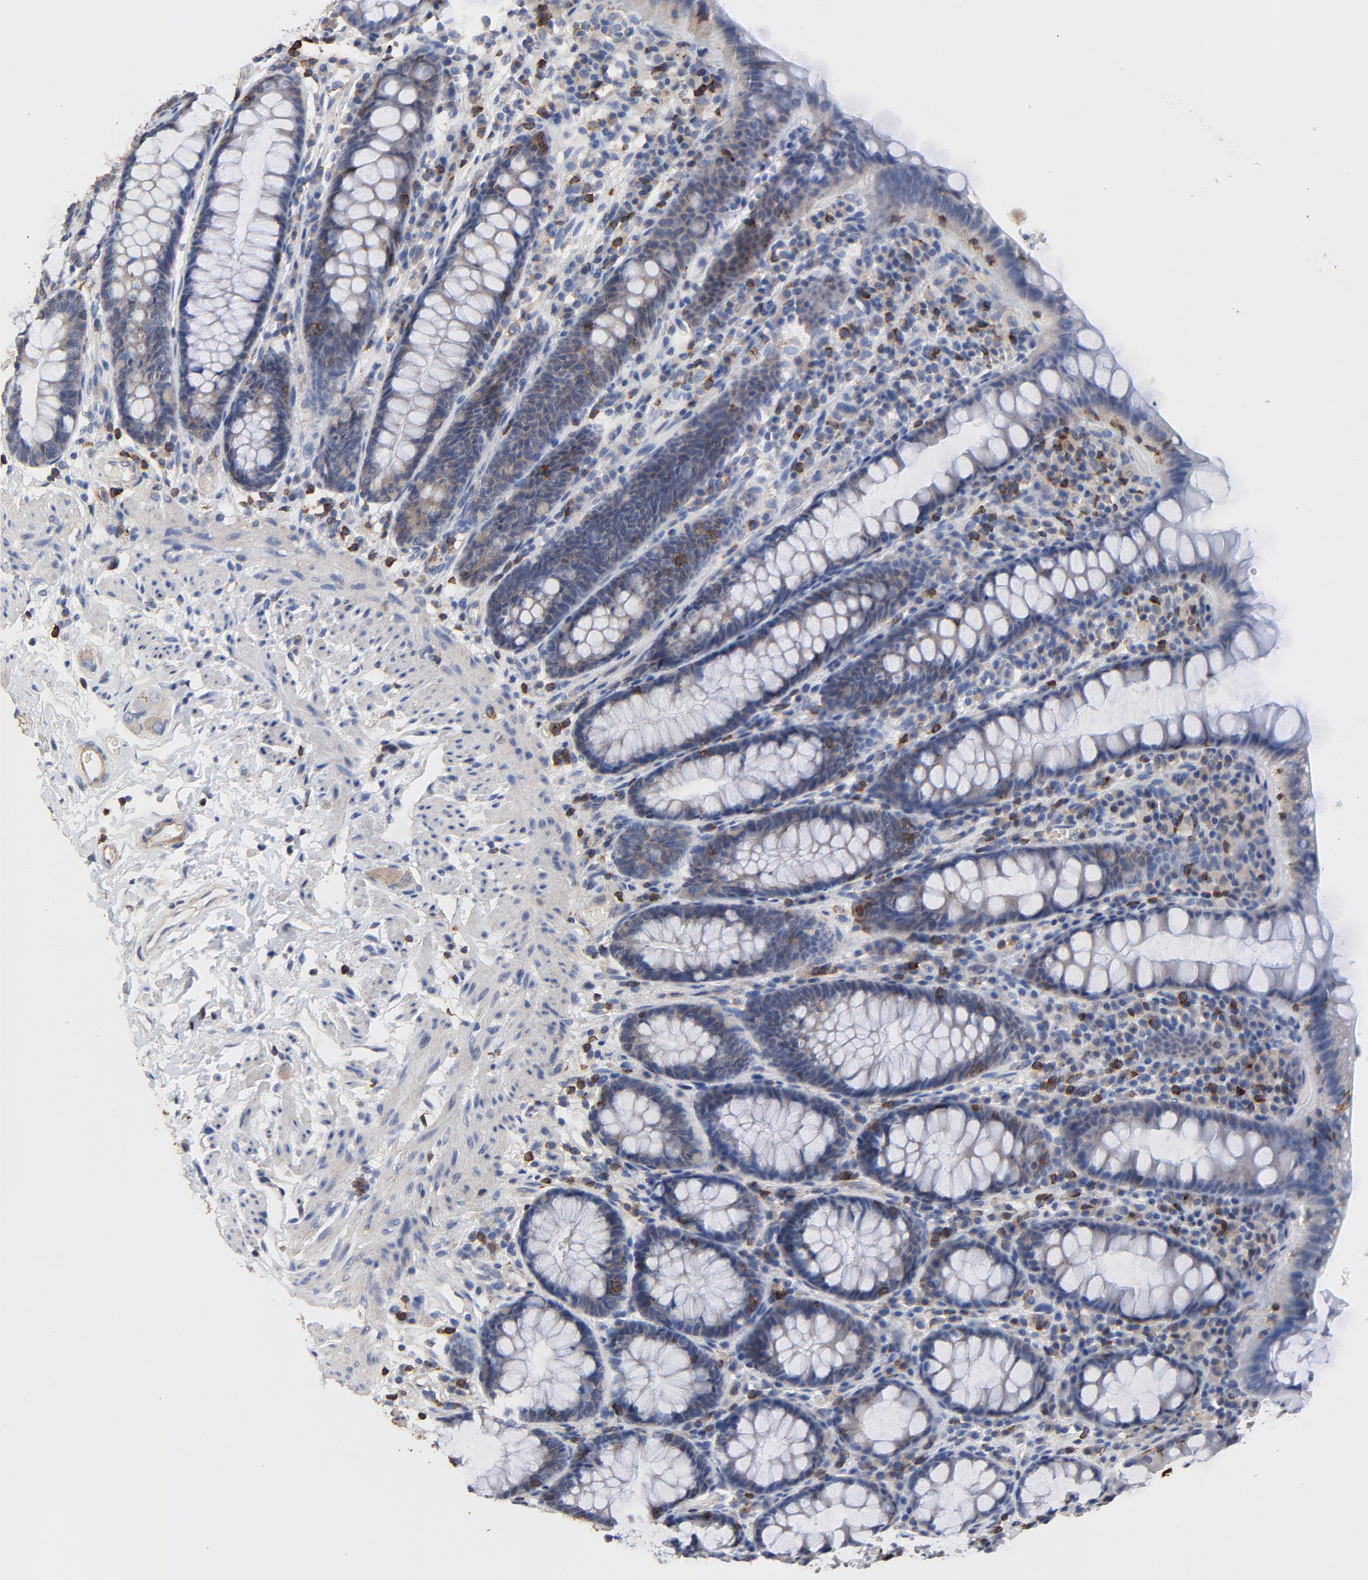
{"staining": {"intensity": "negative", "quantity": "none", "location": "none"}, "tissue": "rectum", "cell_type": "Glandular cells", "image_type": "normal", "snomed": [{"axis": "morphology", "description": "Normal tissue, NOS"}, {"axis": "topography", "description": "Rectum"}], "caption": "This is a image of immunohistochemistry staining of unremarkable rectum, which shows no expression in glandular cells. Brightfield microscopy of immunohistochemistry (IHC) stained with DAB (brown) and hematoxylin (blue), captured at high magnification.", "gene": "SKAP1", "patient": {"sex": "male", "age": 92}}